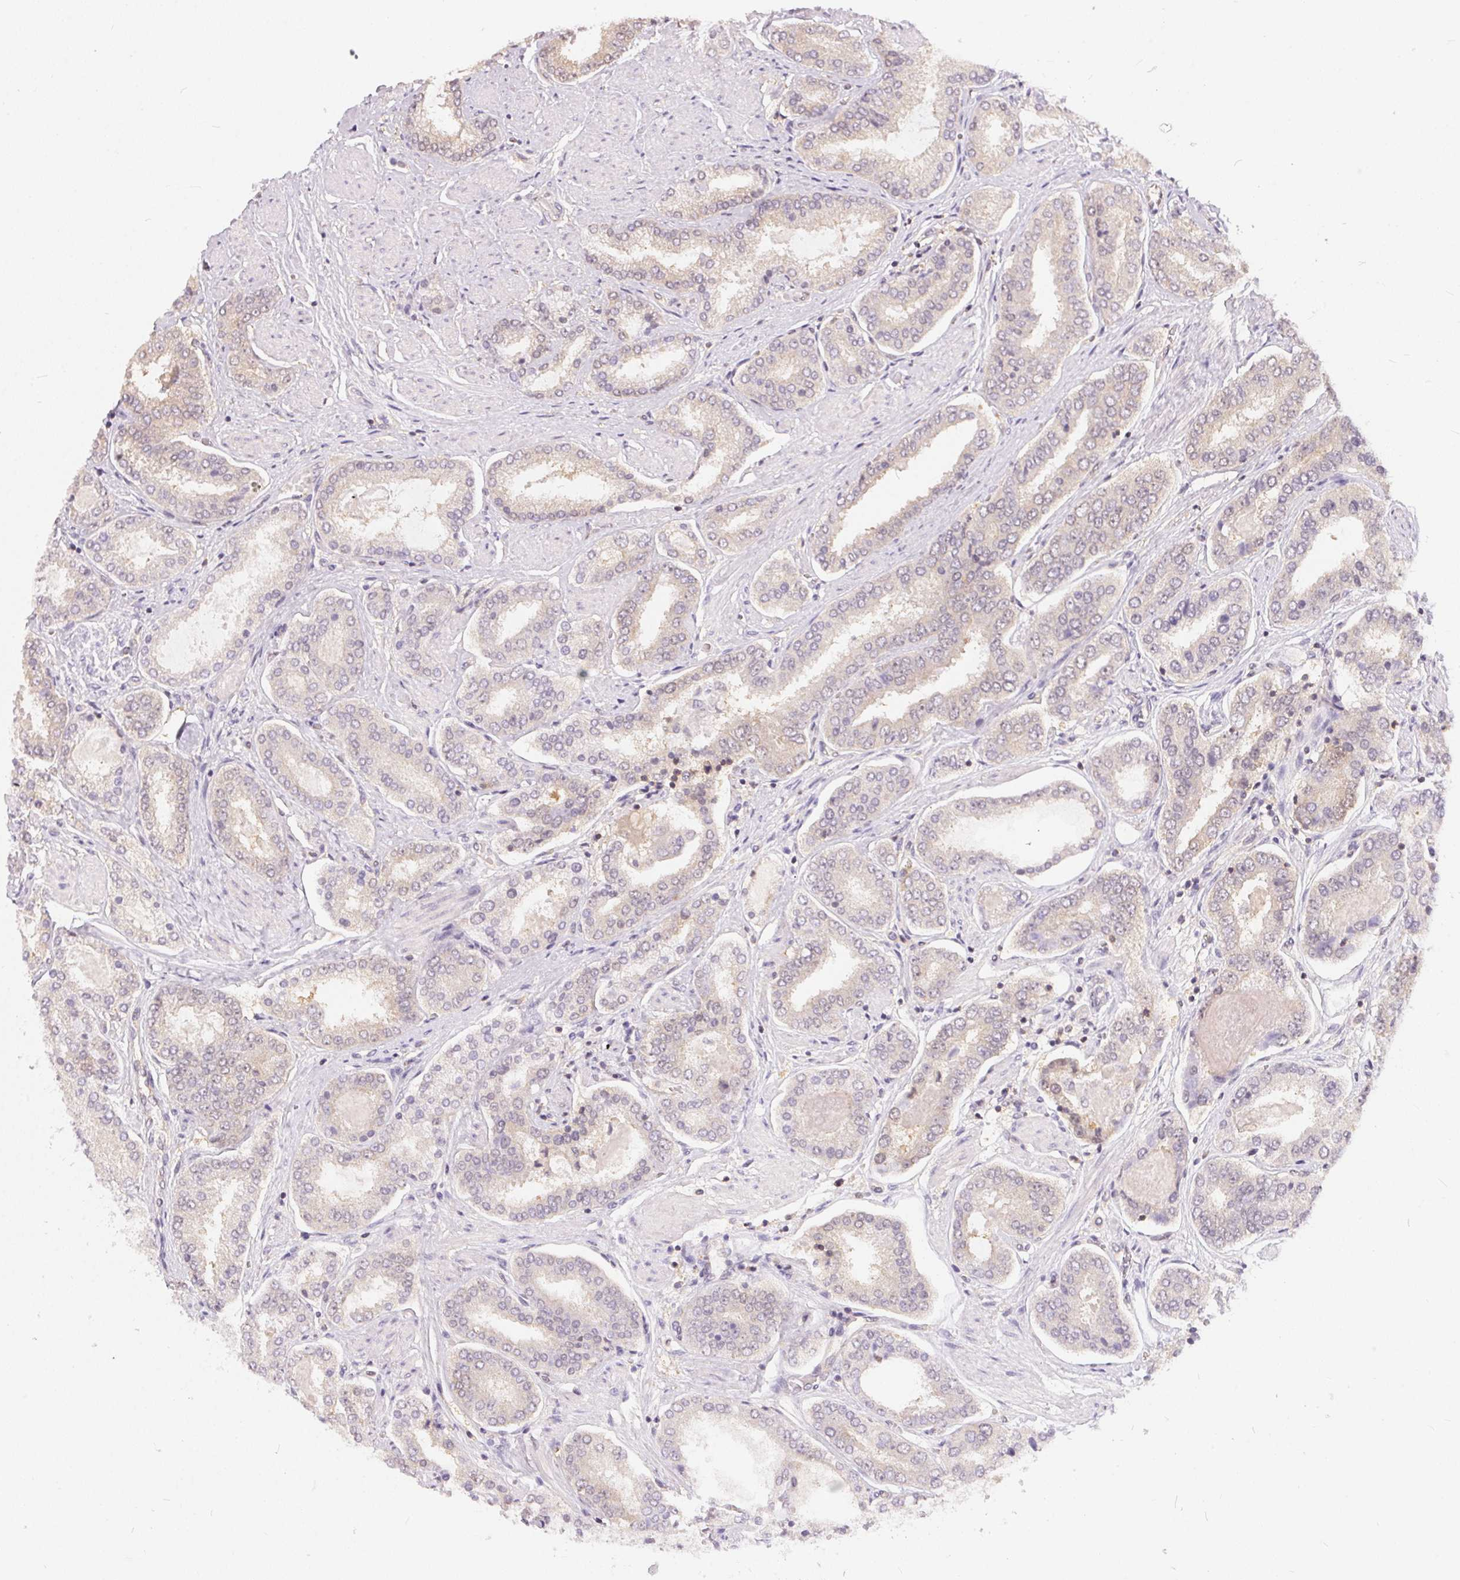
{"staining": {"intensity": "weak", "quantity": "25%-75%", "location": "cytoplasmic/membranous"}, "tissue": "prostate cancer", "cell_type": "Tumor cells", "image_type": "cancer", "snomed": [{"axis": "morphology", "description": "Adenocarcinoma, High grade"}, {"axis": "topography", "description": "Prostate"}], "caption": "Protein staining by IHC reveals weak cytoplasmic/membranous staining in about 25%-75% of tumor cells in adenocarcinoma (high-grade) (prostate). The protein is stained brown, and the nuclei are stained in blue (DAB (3,3'-diaminobenzidine) IHC with brightfield microscopy, high magnification).", "gene": "BLMH", "patient": {"sex": "male", "age": 63}}